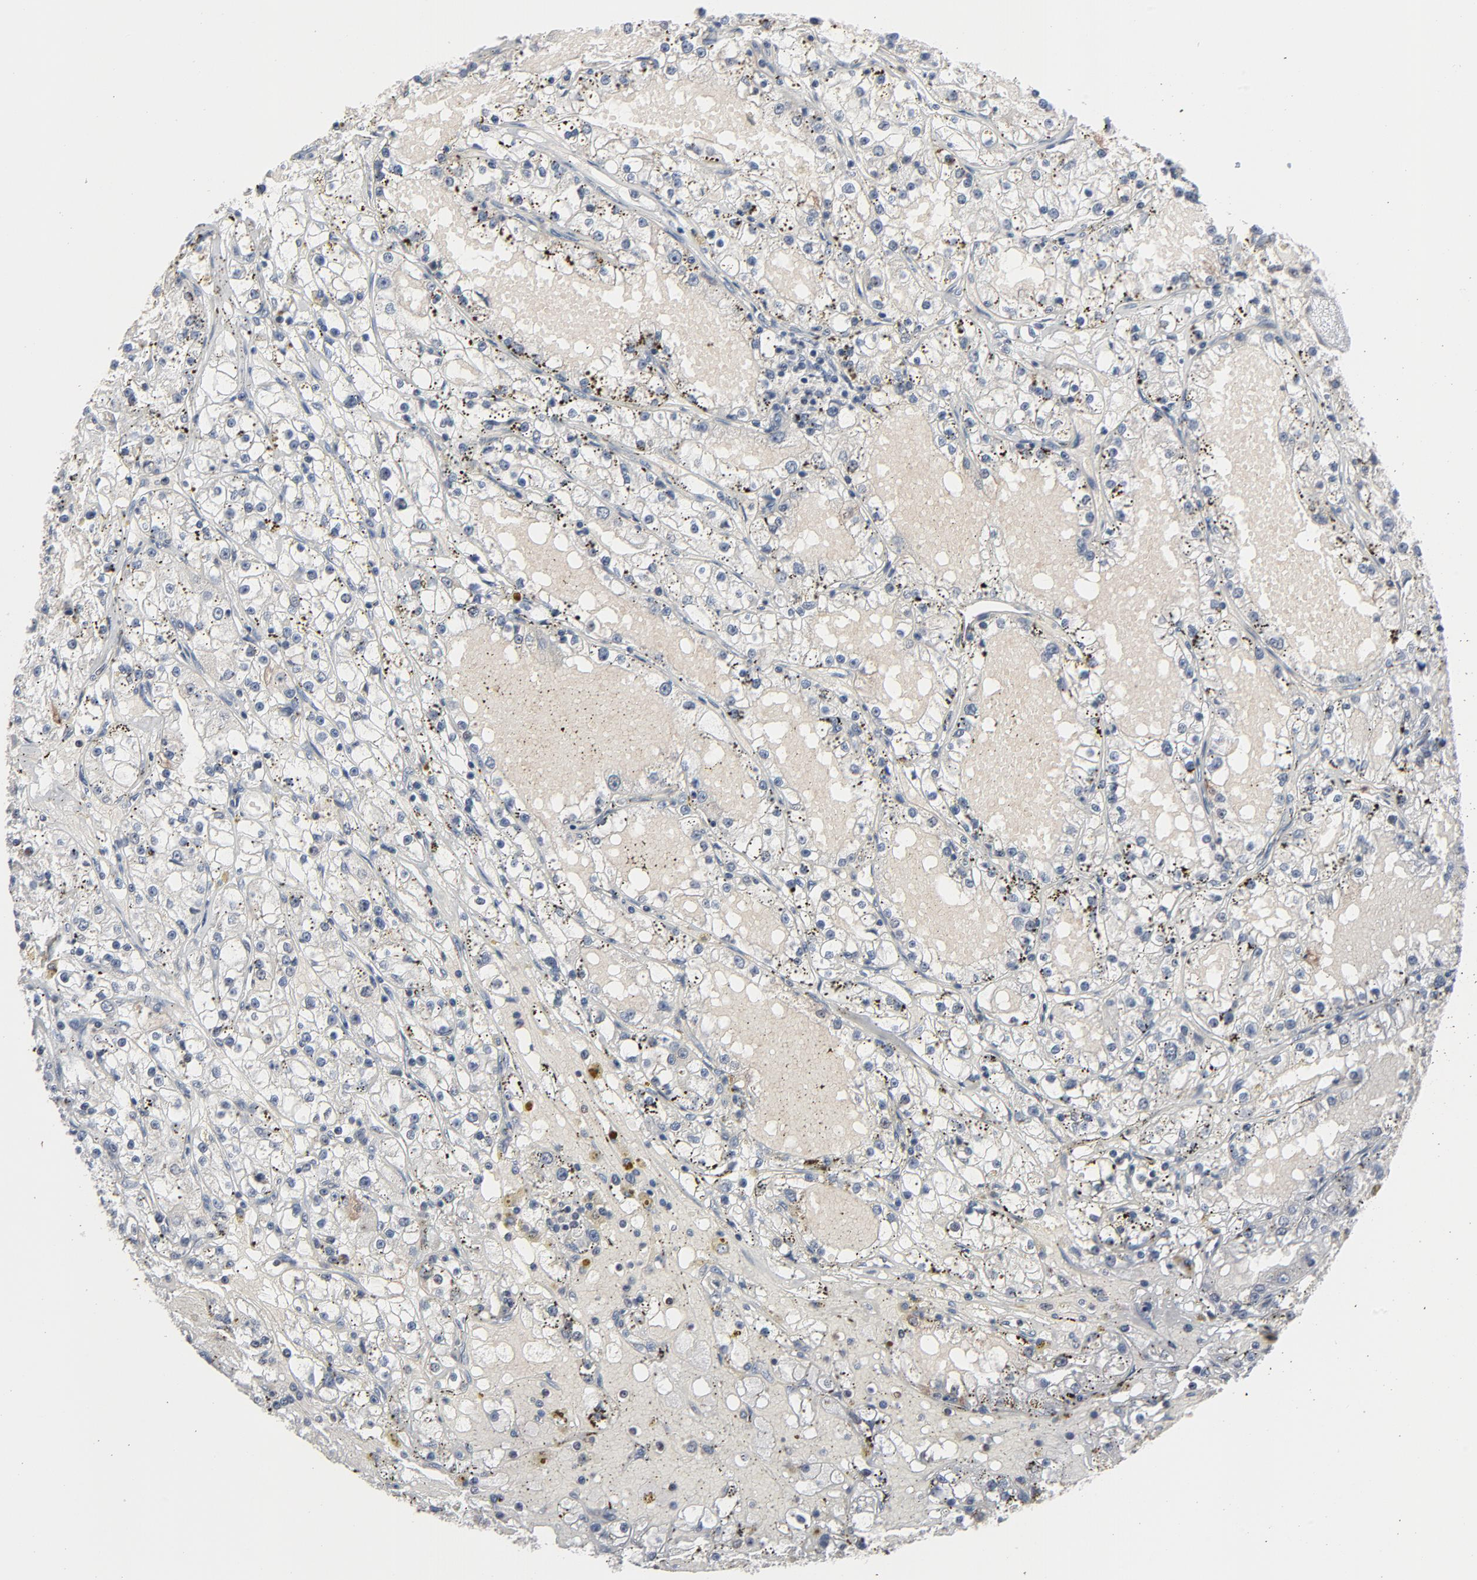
{"staining": {"intensity": "negative", "quantity": "none", "location": "none"}, "tissue": "renal cancer", "cell_type": "Tumor cells", "image_type": "cancer", "snomed": [{"axis": "morphology", "description": "Adenocarcinoma, NOS"}, {"axis": "topography", "description": "Kidney"}], "caption": "Renal cancer was stained to show a protein in brown. There is no significant staining in tumor cells.", "gene": "ZNF419", "patient": {"sex": "male", "age": 56}}